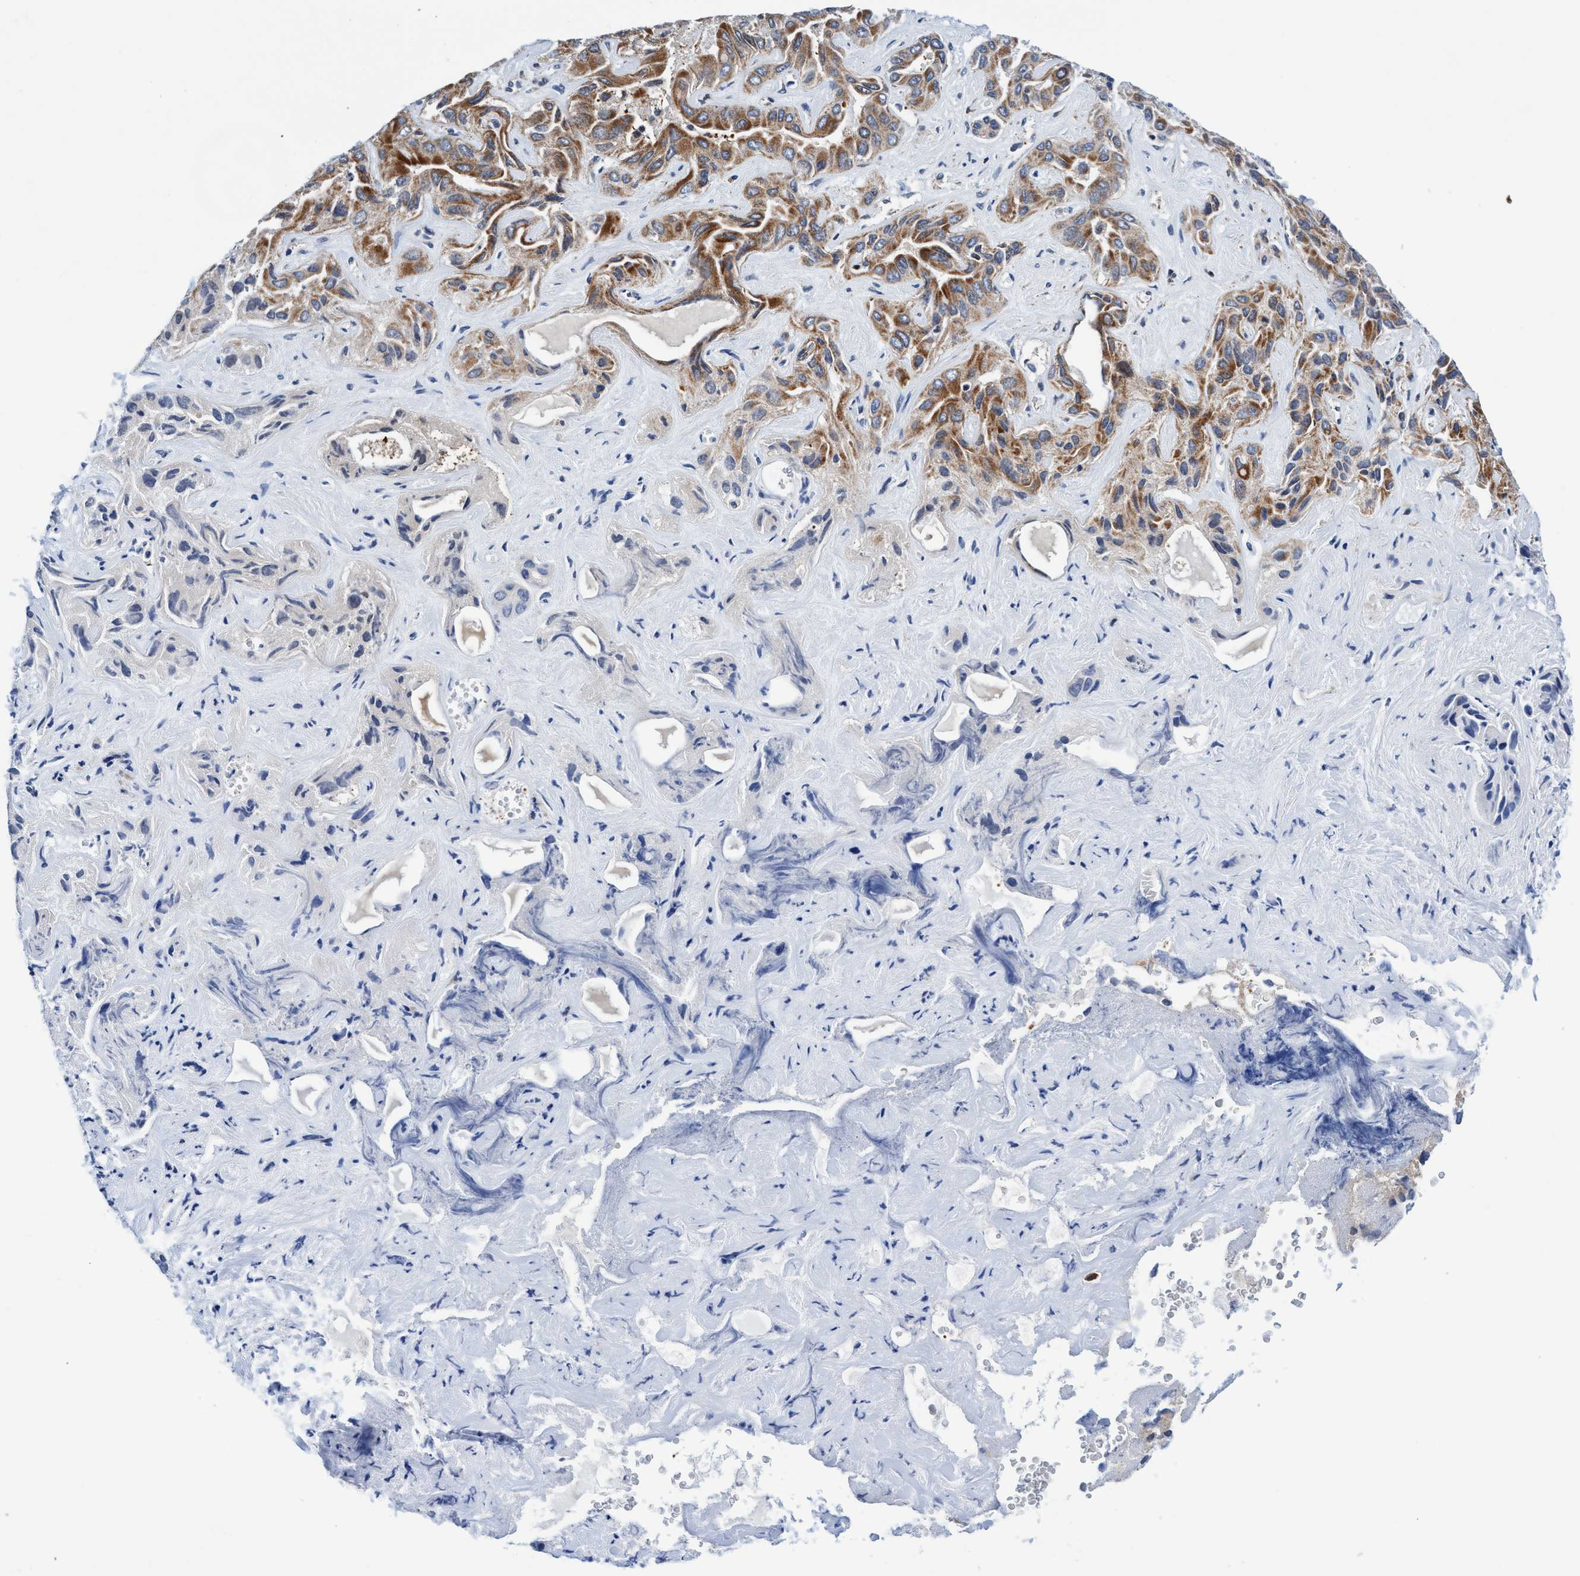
{"staining": {"intensity": "moderate", "quantity": "<25%", "location": "cytoplasmic/membranous"}, "tissue": "liver cancer", "cell_type": "Tumor cells", "image_type": "cancer", "snomed": [{"axis": "morphology", "description": "Cholangiocarcinoma"}, {"axis": "topography", "description": "Liver"}], "caption": "Human liver cancer stained with a brown dye displays moderate cytoplasmic/membranous positive staining in approximately <25% of tumor cells.", "gene": "AGAP2", "patient": {"sex": "female", "age": 52}}